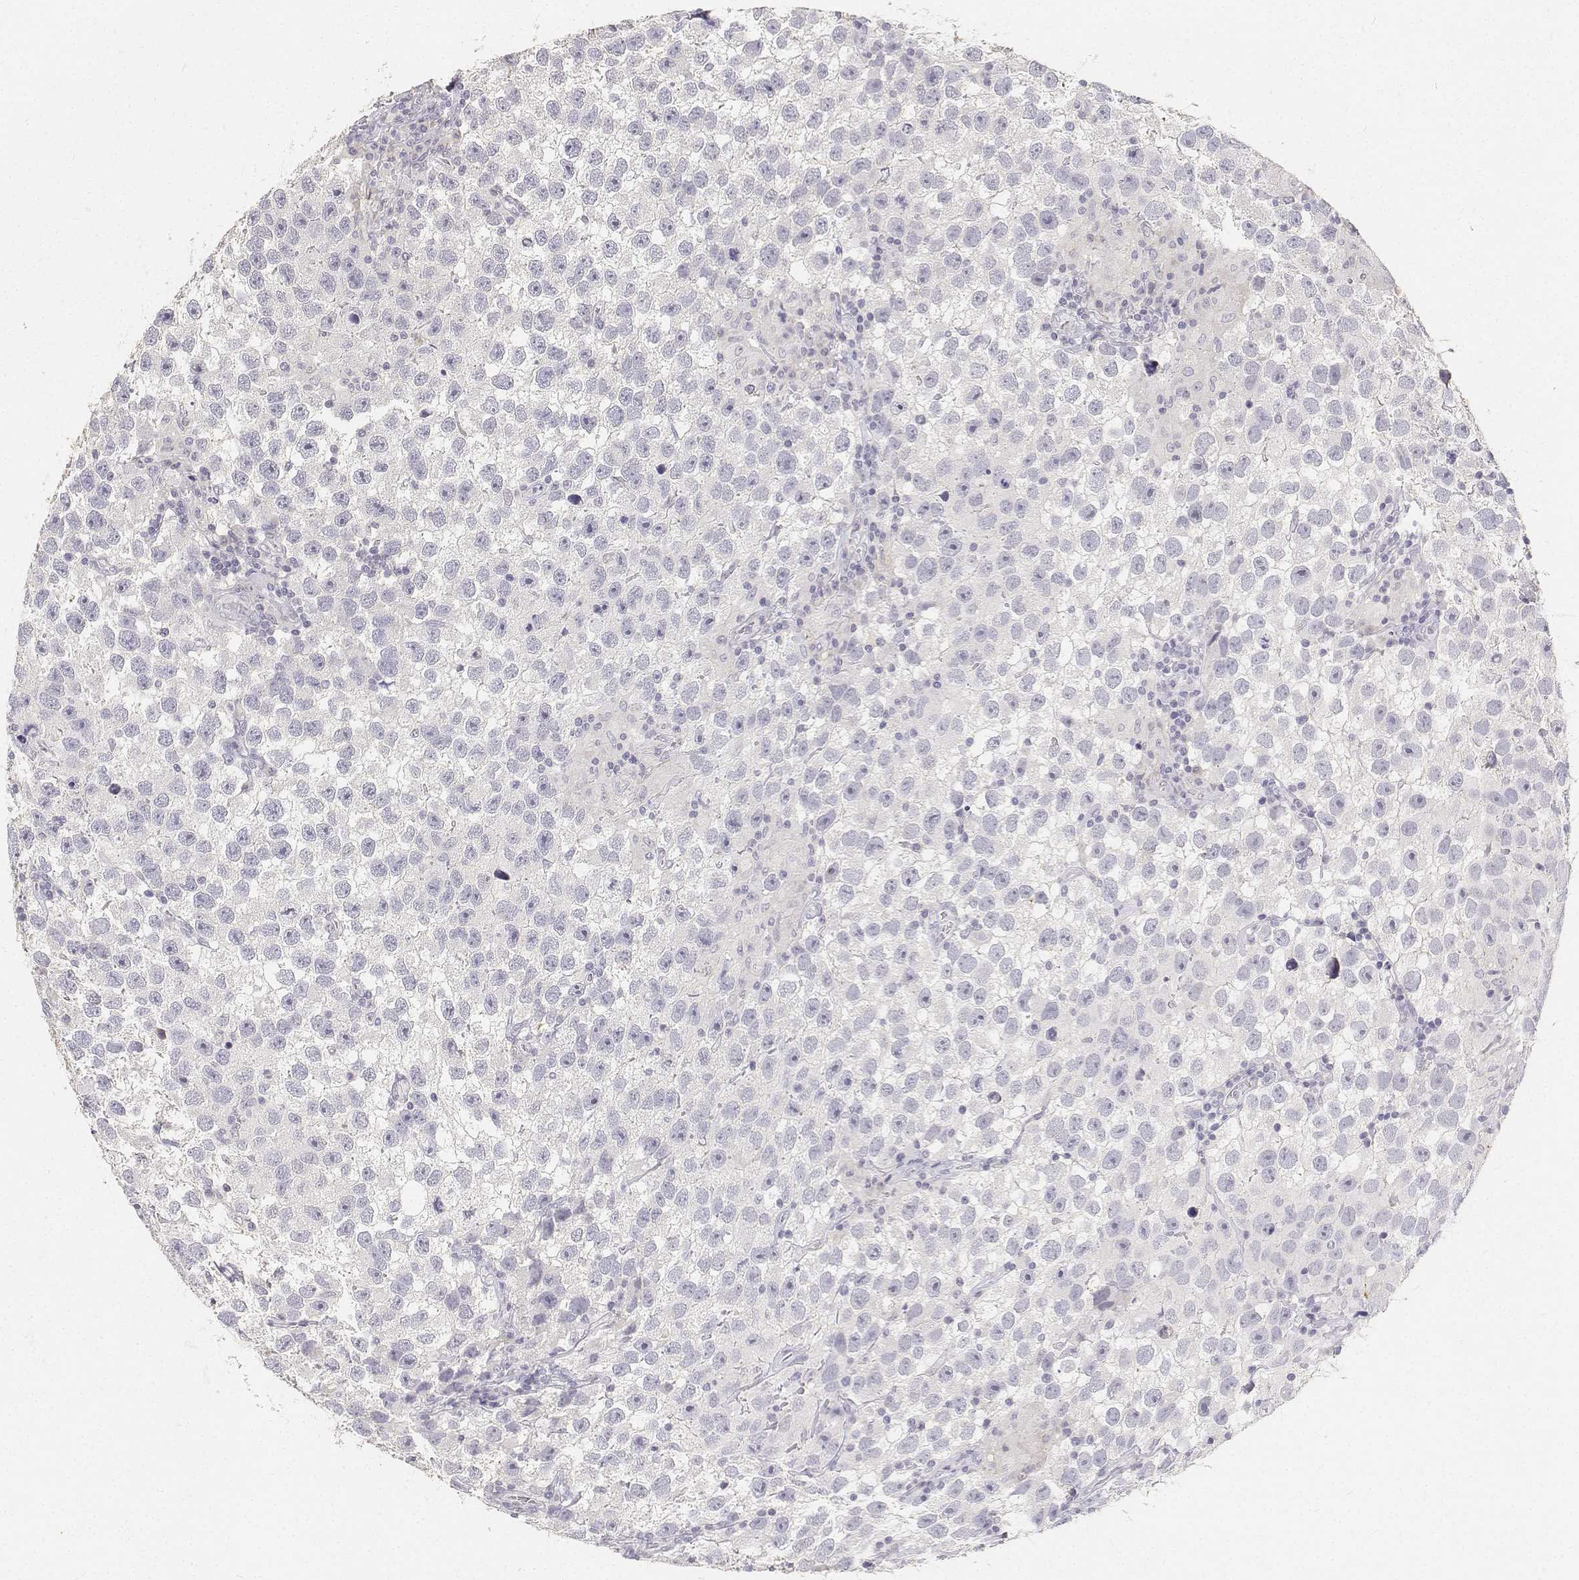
{"staining": {"intensity": "negative", "quantity": "none", "location": "none"}, "tissue": "testis cancer", "cell_type": "Tumor cells", "image_type": "cancer", "snomed": [{"axis": "morphology", "description": "Seminoma, NOS"}, {"axis": "topography", "description": "Testis"}], "caption": "An IHC image of testis cancer (seminoma) is shown. There is no staining in tumor cells of testis cancer (seminoma). Nuclei are stained in blue.", "gene": "PAEP", "patient": {"sex": "male", "age": 26}}